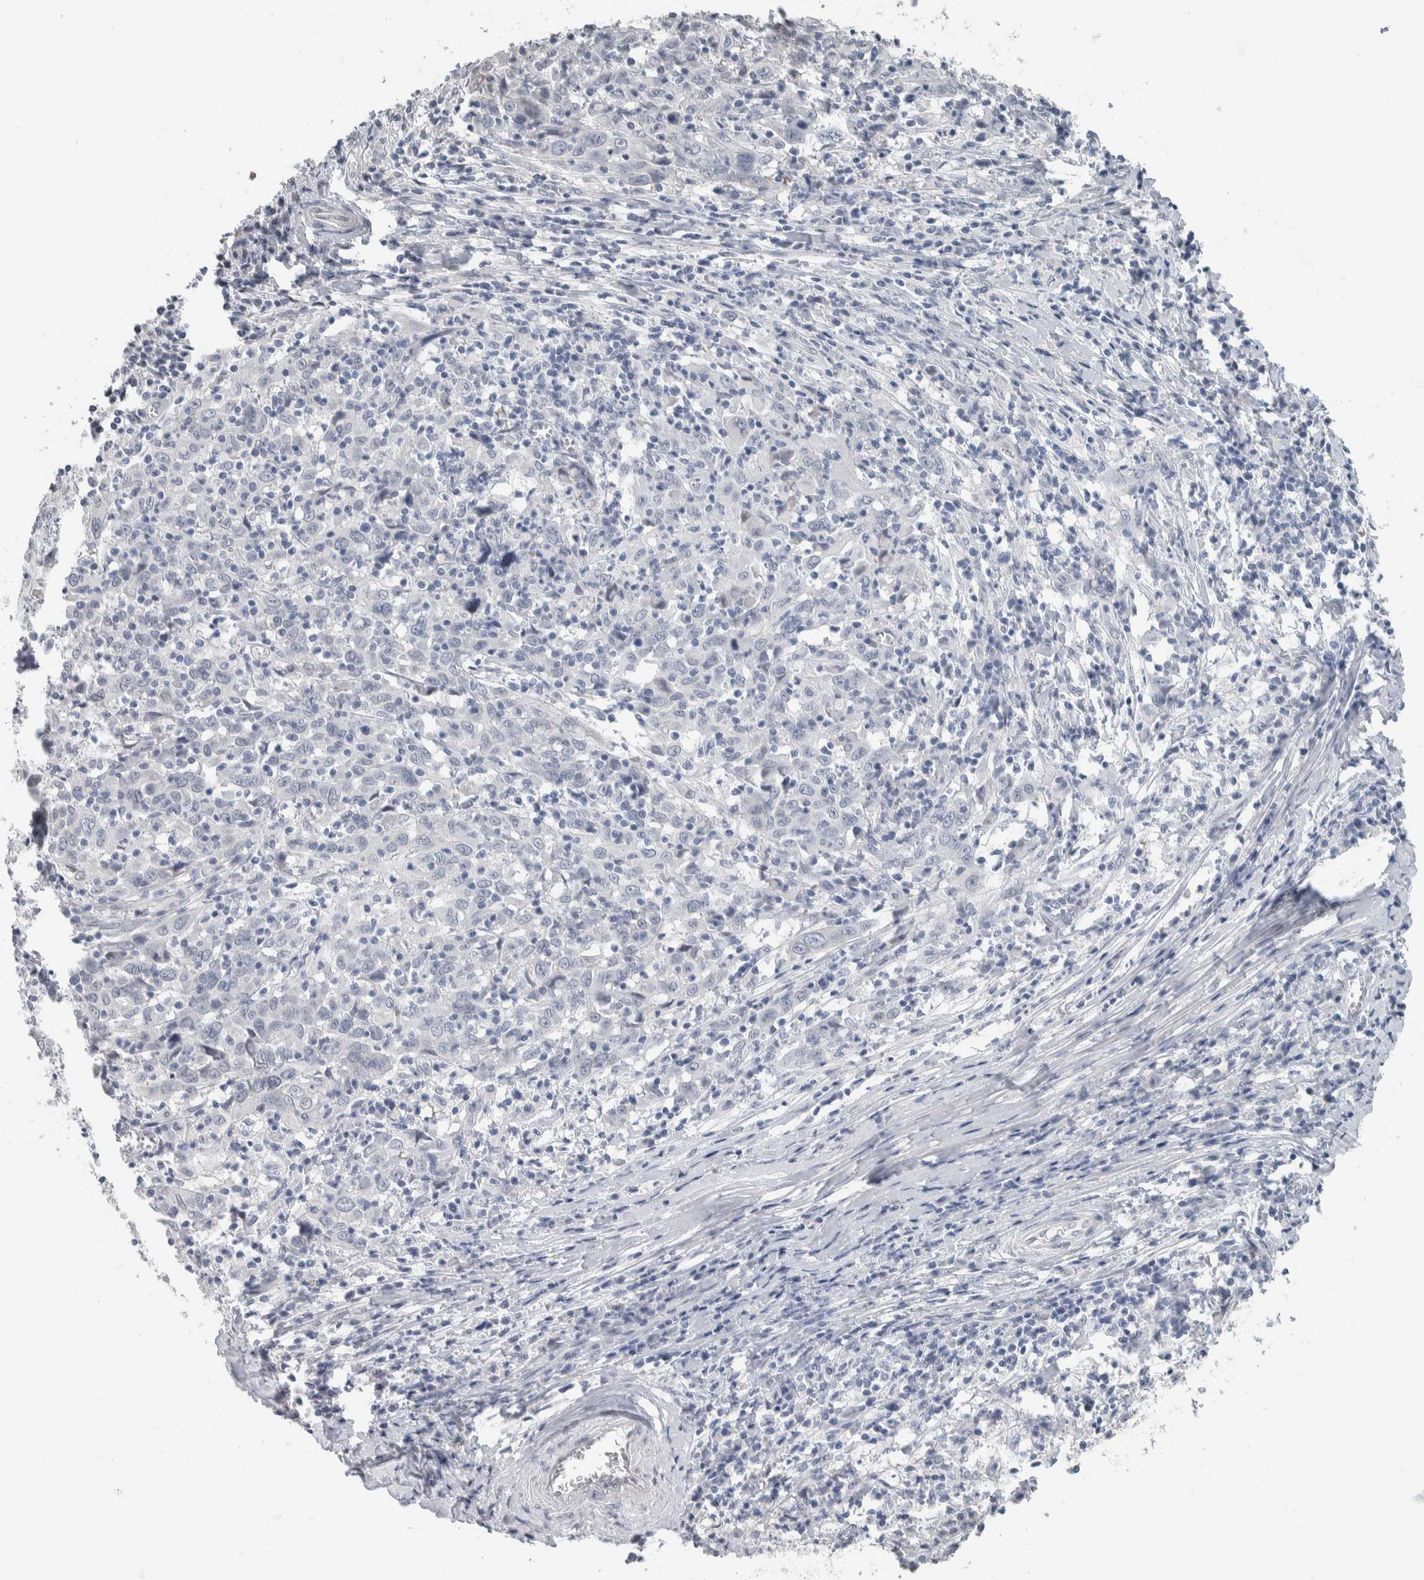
{"staining": {"intensity": "negative", "quantity": "none", "location": "none"}, "tissue": "cervical cancer", "cell_type": "Tumor cells", "image_type": "cancer", "snomed": [{"axis": "morphology", "description": "Squamous cell carcinoma, NOS"}, {"axis": "topography", "description": "Cervix"}], "caption": "Human cervical cancer stained for a protein using IHC reveals no positivity in tumor cells.", "gene": "NEFM", "patient": {"sex": "female", "age": 46}}